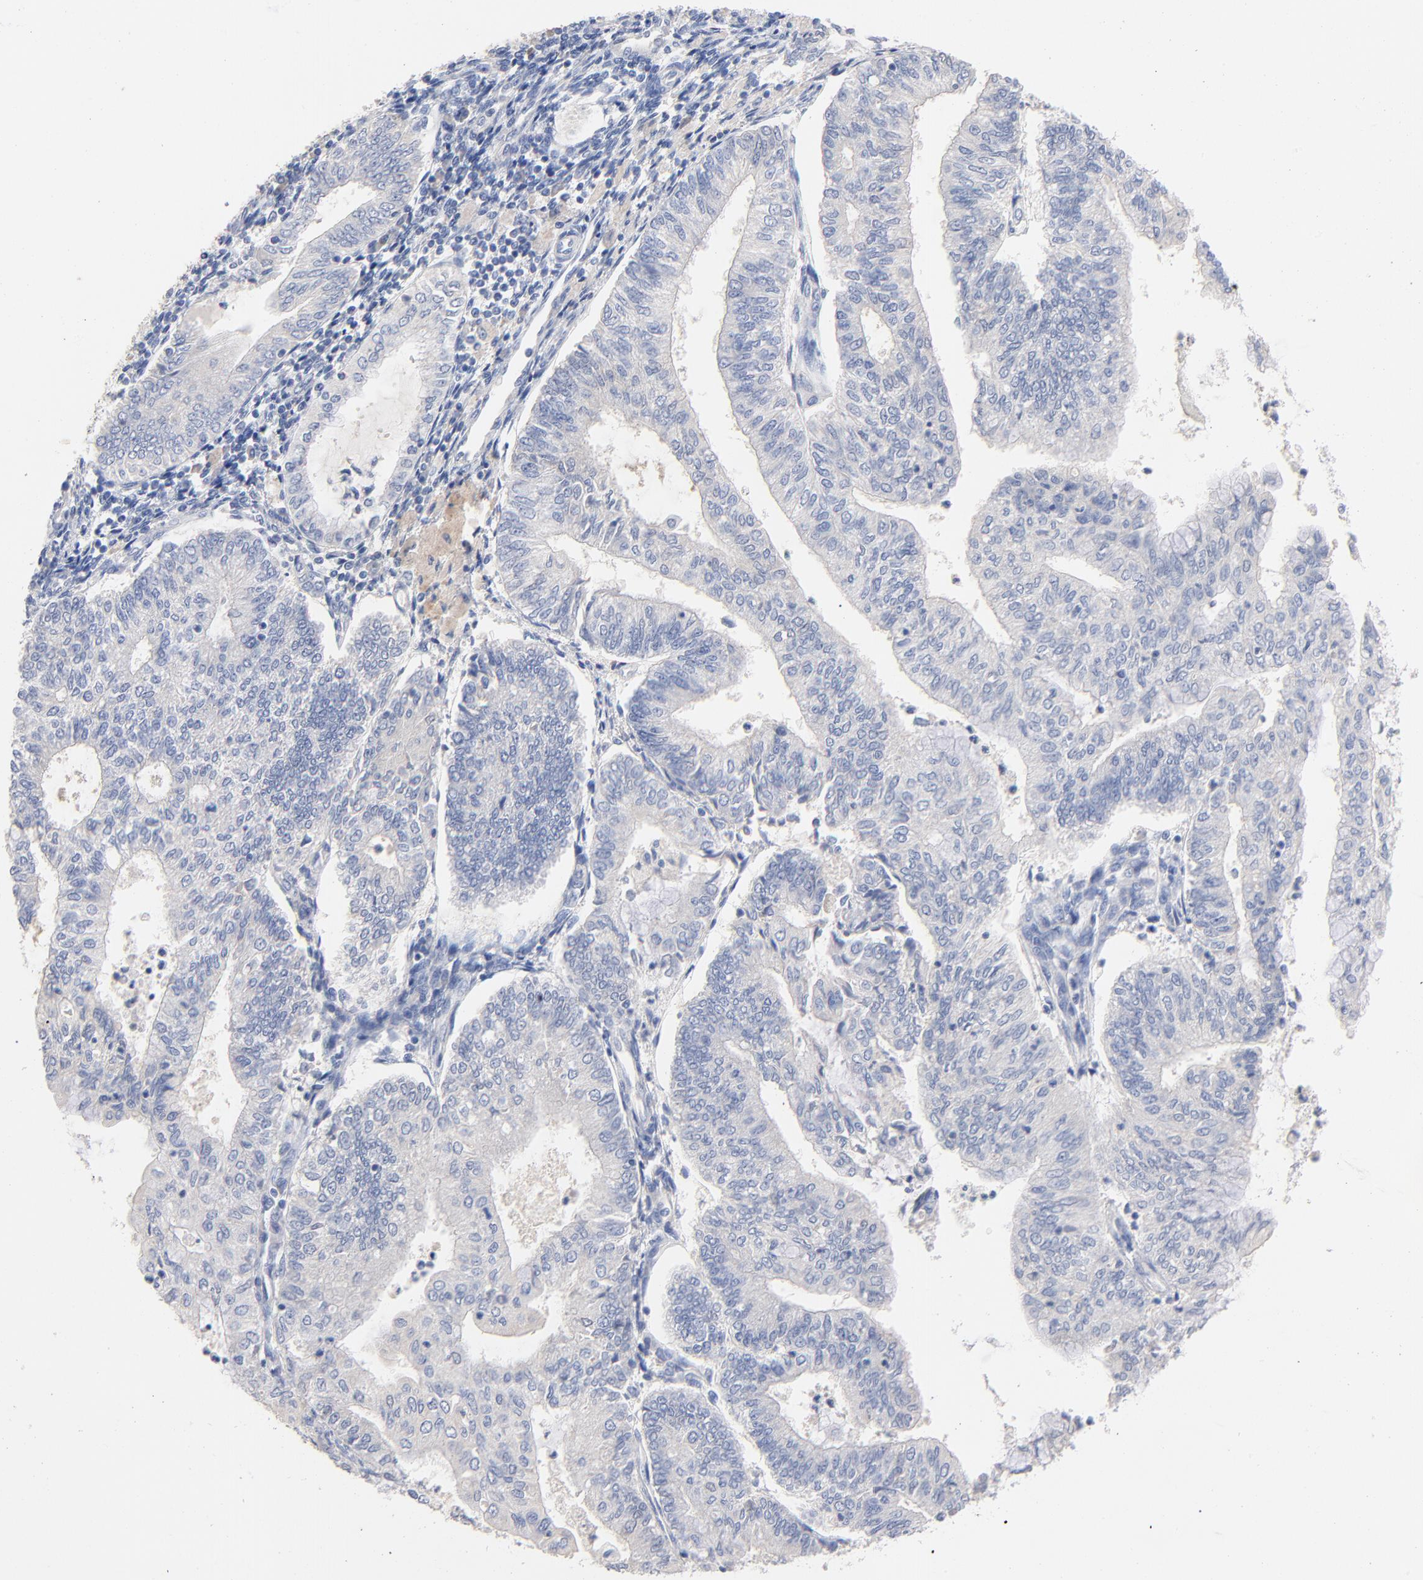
{"staining": {"intensity": "negative", "quantity": "none", "location": "none"}, "tissue": "endometrial cancer", "cell_type": "Tumor cells", "image_type": "cancer", "snomed": [{"axis": "morphology", "description": "Adenocarcinoma, NOS"}, {"axis": "topography", "description": "Endometrium"}], "caption": "This is a micrograph of IHC staining of adenocarcinoma (endometrial), which shows no expression in tumor cells.", "gene": "CPS1", "patient": {"sex": "female", "age": 59}}